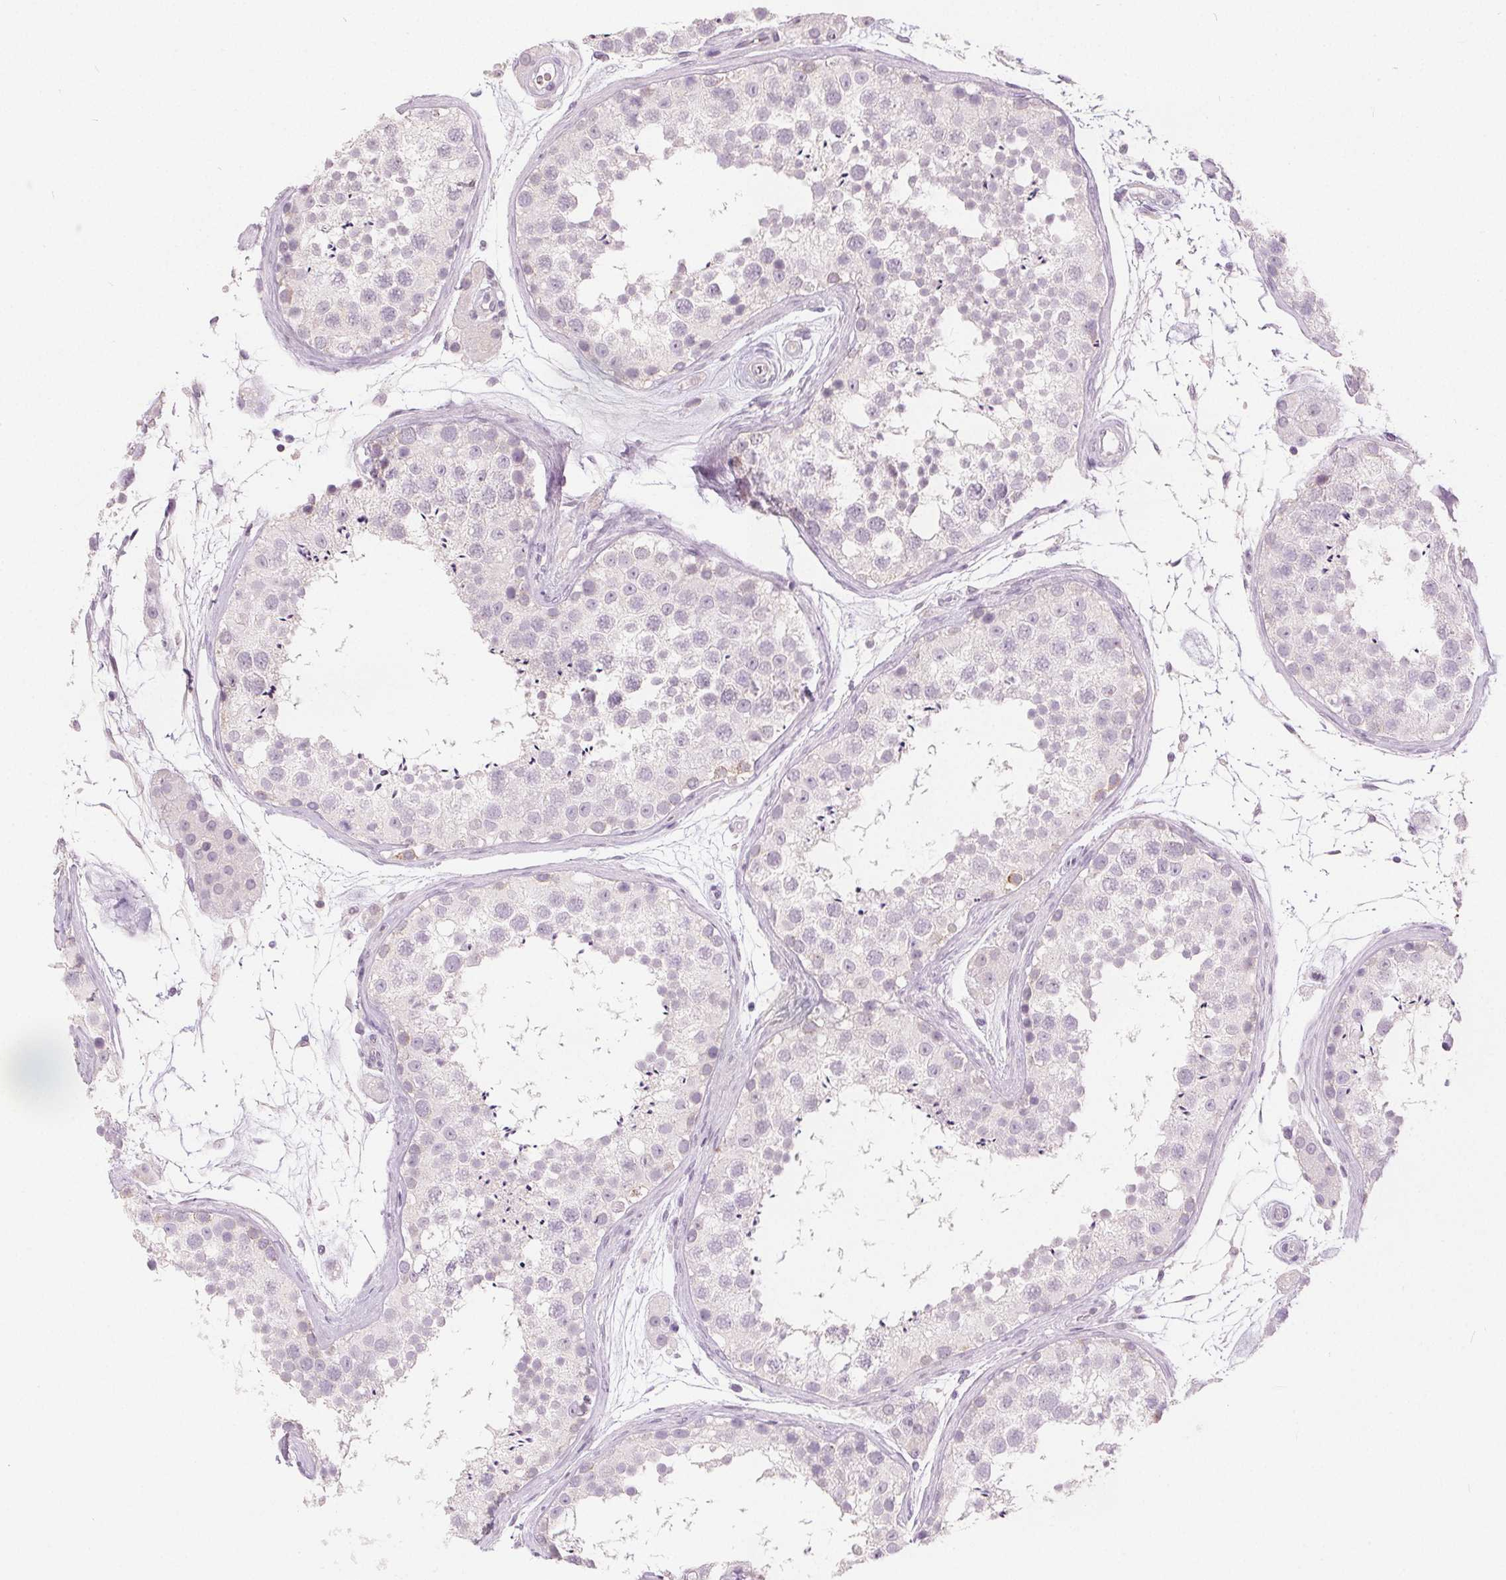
{"staining": {"intensity": "negative", "quantity": "none", "location": "none"}, "tissue": "testis", "cell_type": "Cells in seminiferous ducts", "image_type": "normal", "snomed": [{"axis": "morphology", "description": "Normal tissue, NOS"}, {"axis": "topography", "description": "Testis"}], "caption": "Micrograph shows no significant protein staining in cells in seminiferous ducts of normal testis.", "gene": "CA12", "patient": {"sex": "male", "age": 41}}